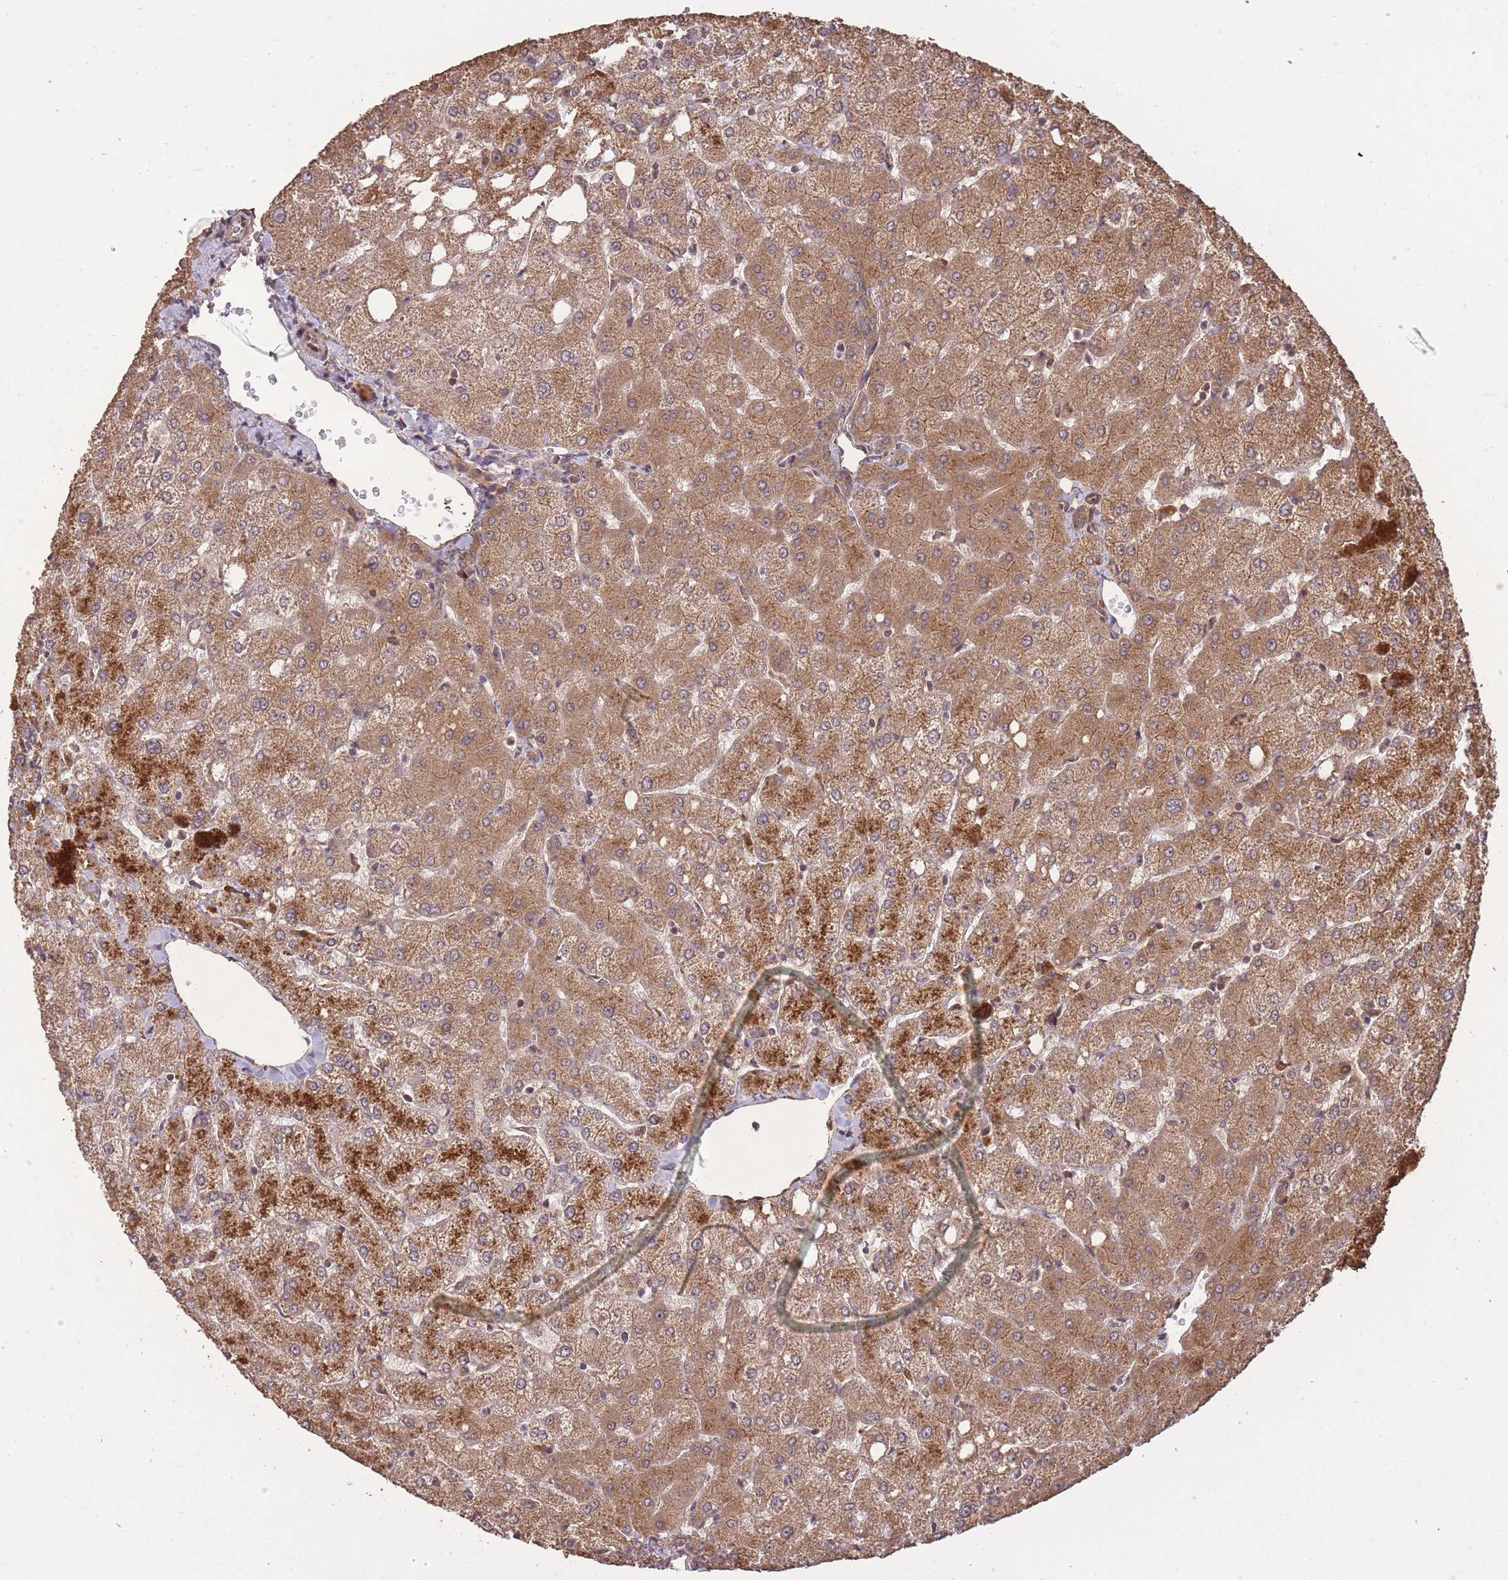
{"staining": {"intensity": "moderate", "quantity": ">75%", "location": "cytoplasmic/membranous"}, "tissue": "liver", "cell_type": "Cholangiocytes", "image_type": "normal", "snomed": [{"axis": "morphology", "description": "Normal tissue, NOS"}, {"axis": "topography", "description": "Liver"}], "caption": "An image of liver stained for a protein displays moderate cytoplasmic/membranous brown staining in cholangiocytes. The protein is shown in brown color, while the nuclei are stained blue.", "gene": "ERBB3", "patient": {"sex": "female", "age": 54}}